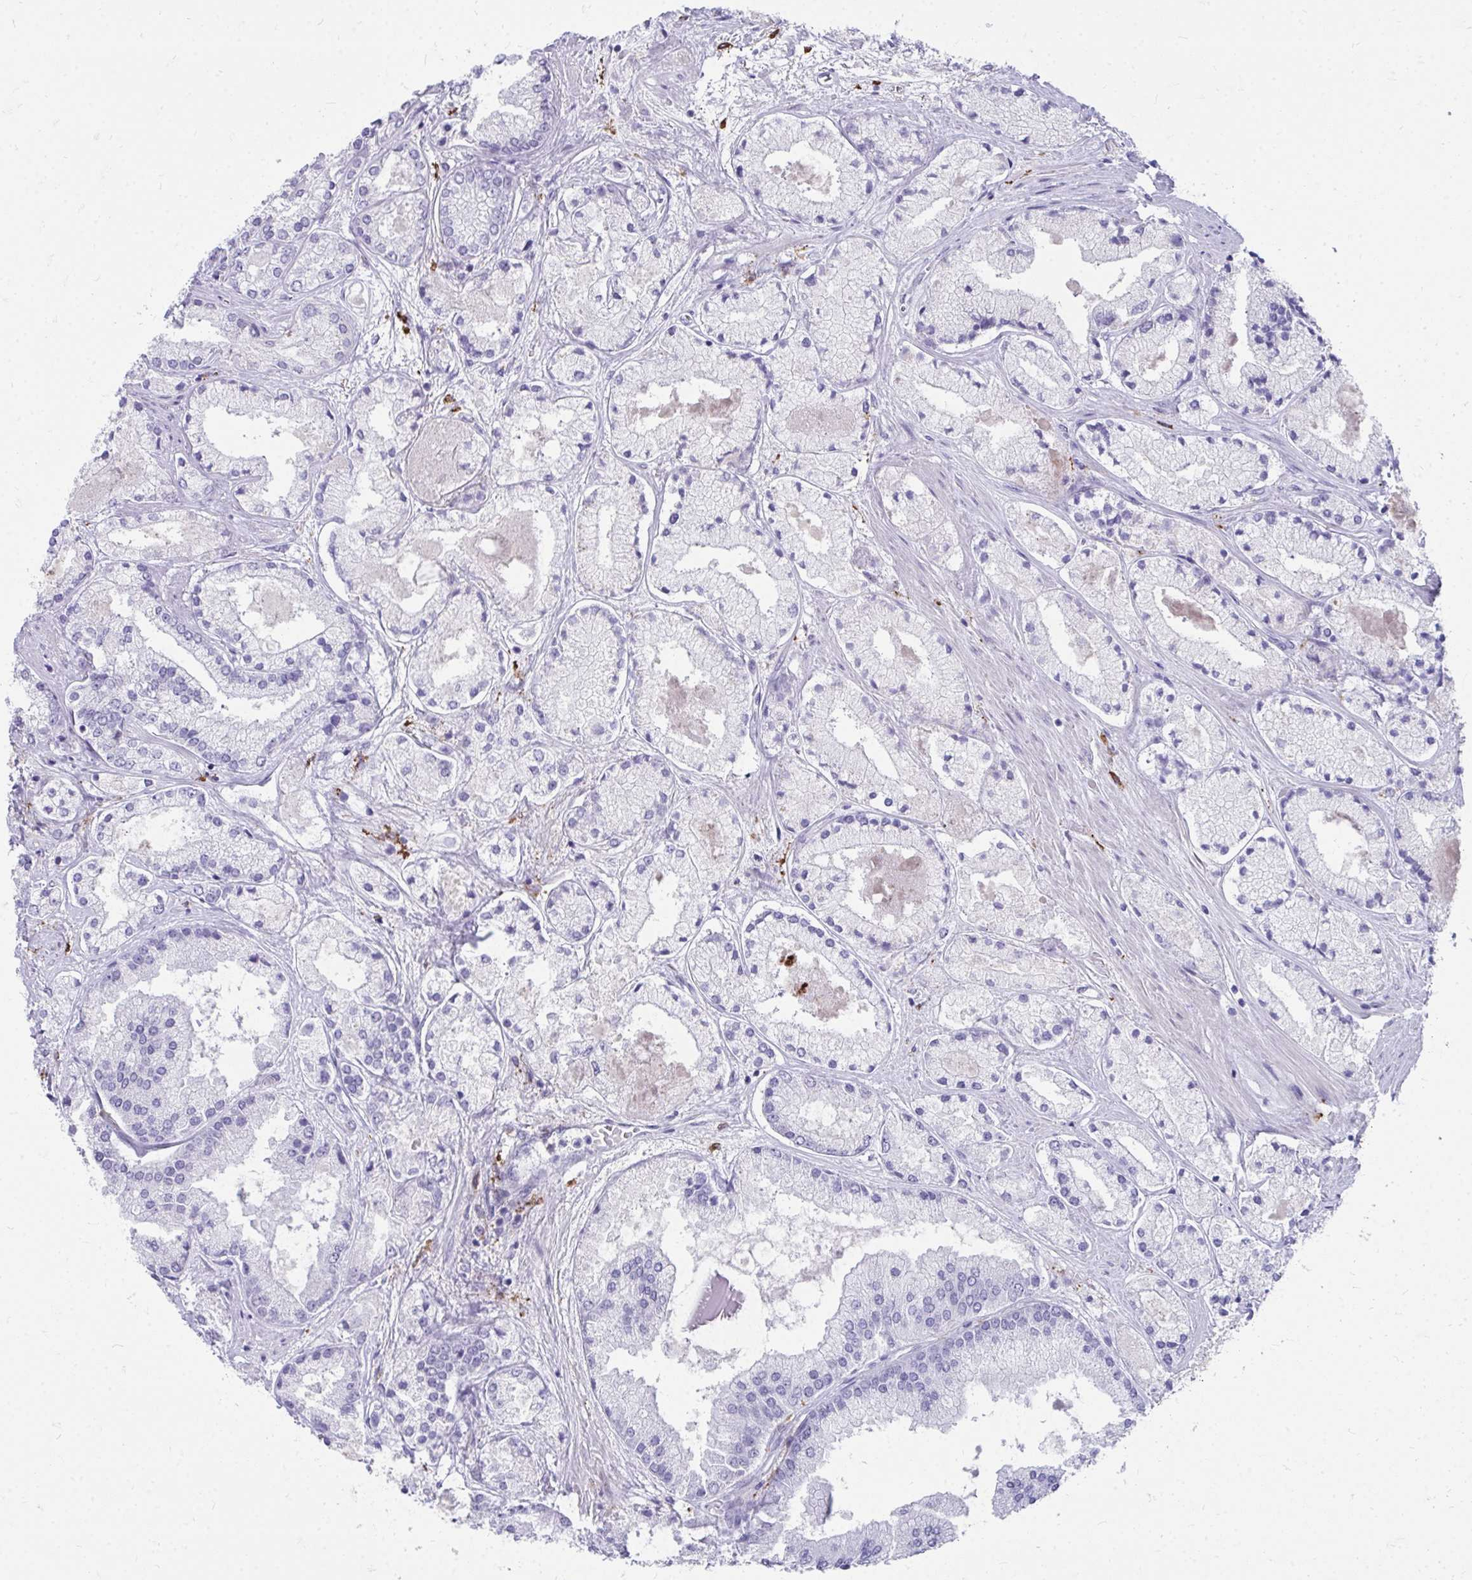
{"staining": {"intensity": "negative", "quantity": "none", "location": "none"}, "tissue": "prostate cancer", "cell_type": "Tumor cells", "image_type": "cancer", "snomed": [{"axis": "morphology", "description": "Adenocarcinoma, High grade"}, {"axis": "topography", "description": "Prostate"}], "caption": "A micrograph of human prostate adenocarcinoma (high-grade) is negative for staining in tumor cells.", "gene": "CD163", "patient": {"sex": "male", "age": 67}}